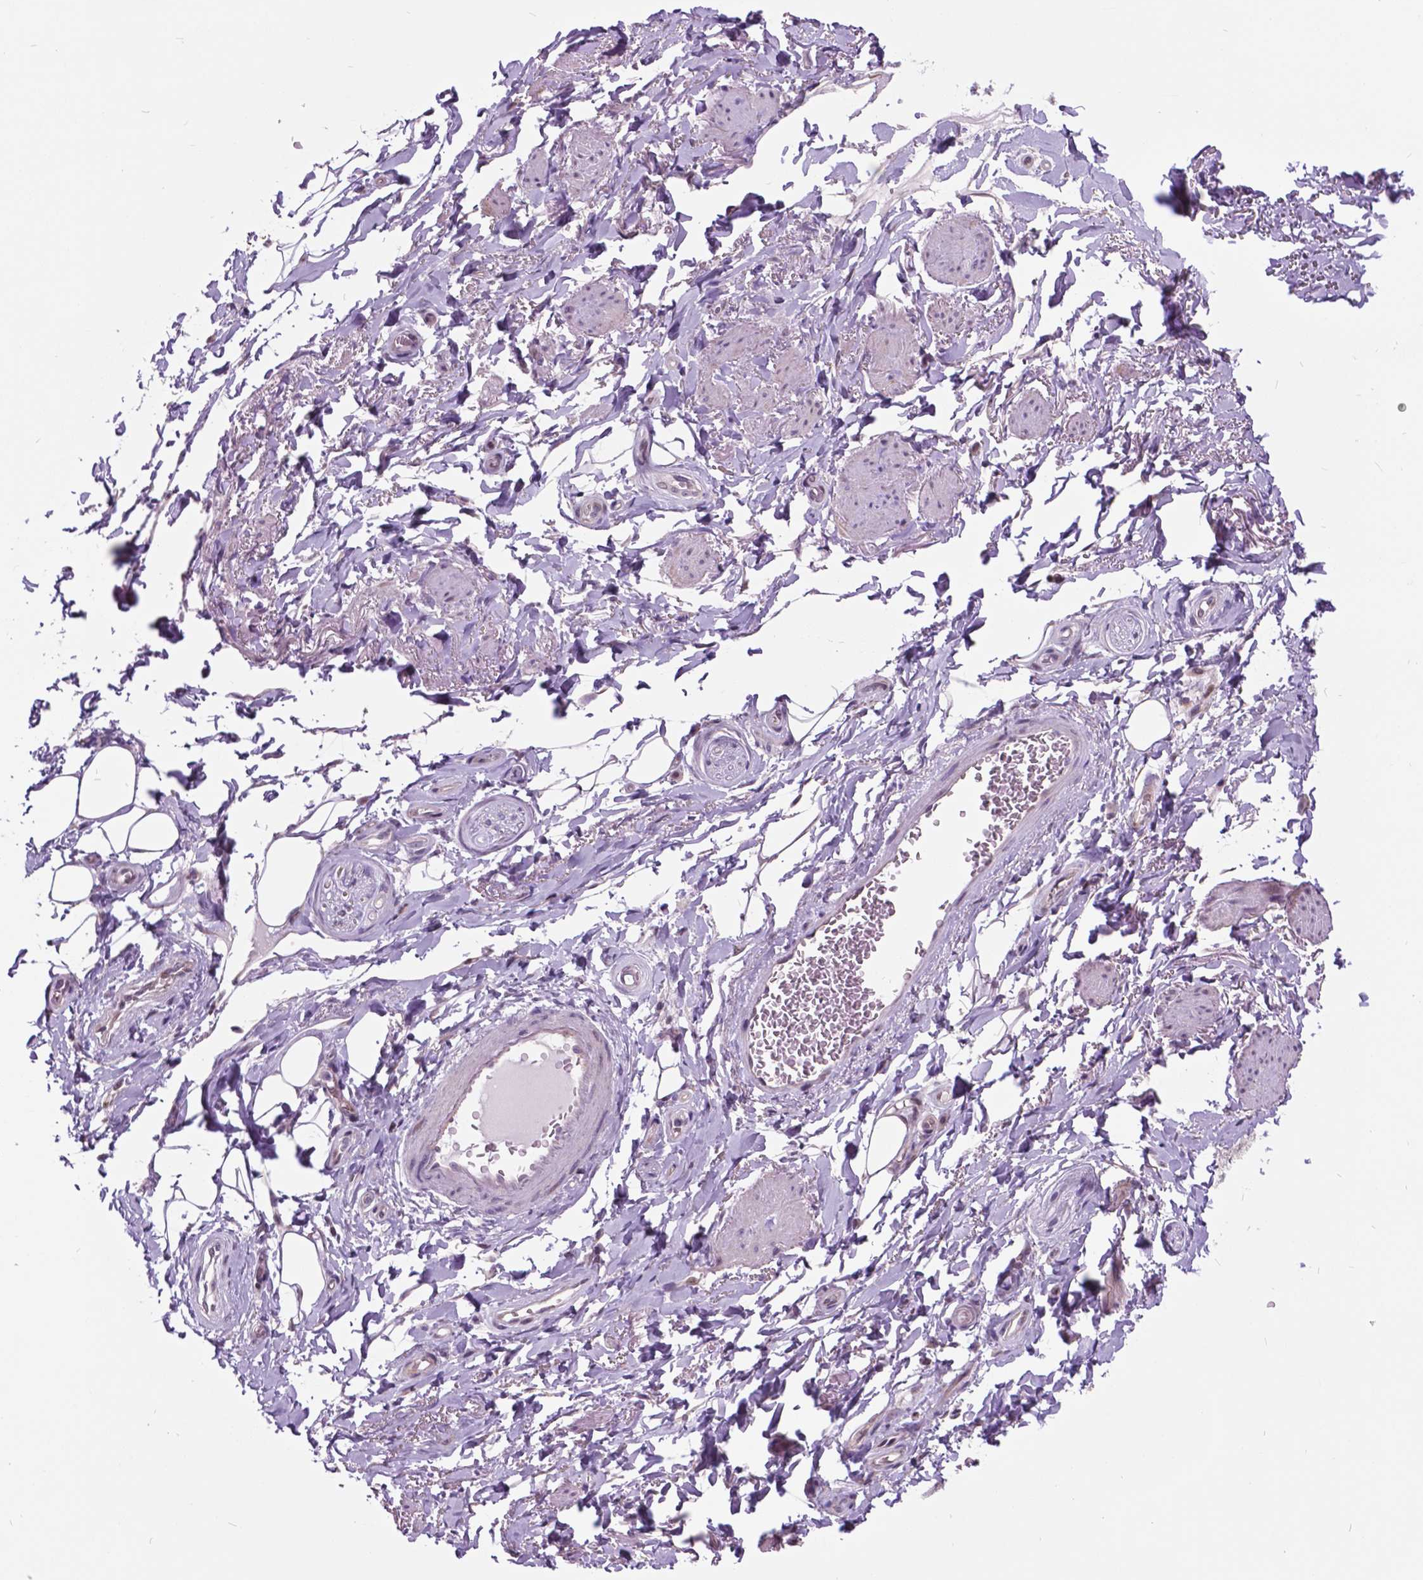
{"staining": {"intensity": "negative", "quantity": "none", "location": "none"}, "tissue": "adipose tissue", "cell_type": "Adipocytes", "image_type": "normal", "snomed": [{"axis": "morphology", "description": "Normal tissue, NOS"}, {"axis": "topography", "description": "Anal"}, {"axis": "topography", "description": "Peripheral nerve tissue"}], "caption": "Adipocytes show no significant expression in unremarkable adipose tissue. Nuclei are stained in blue.", "gene": "DPF3", "patient": {"sex": "male", "age": 53}}